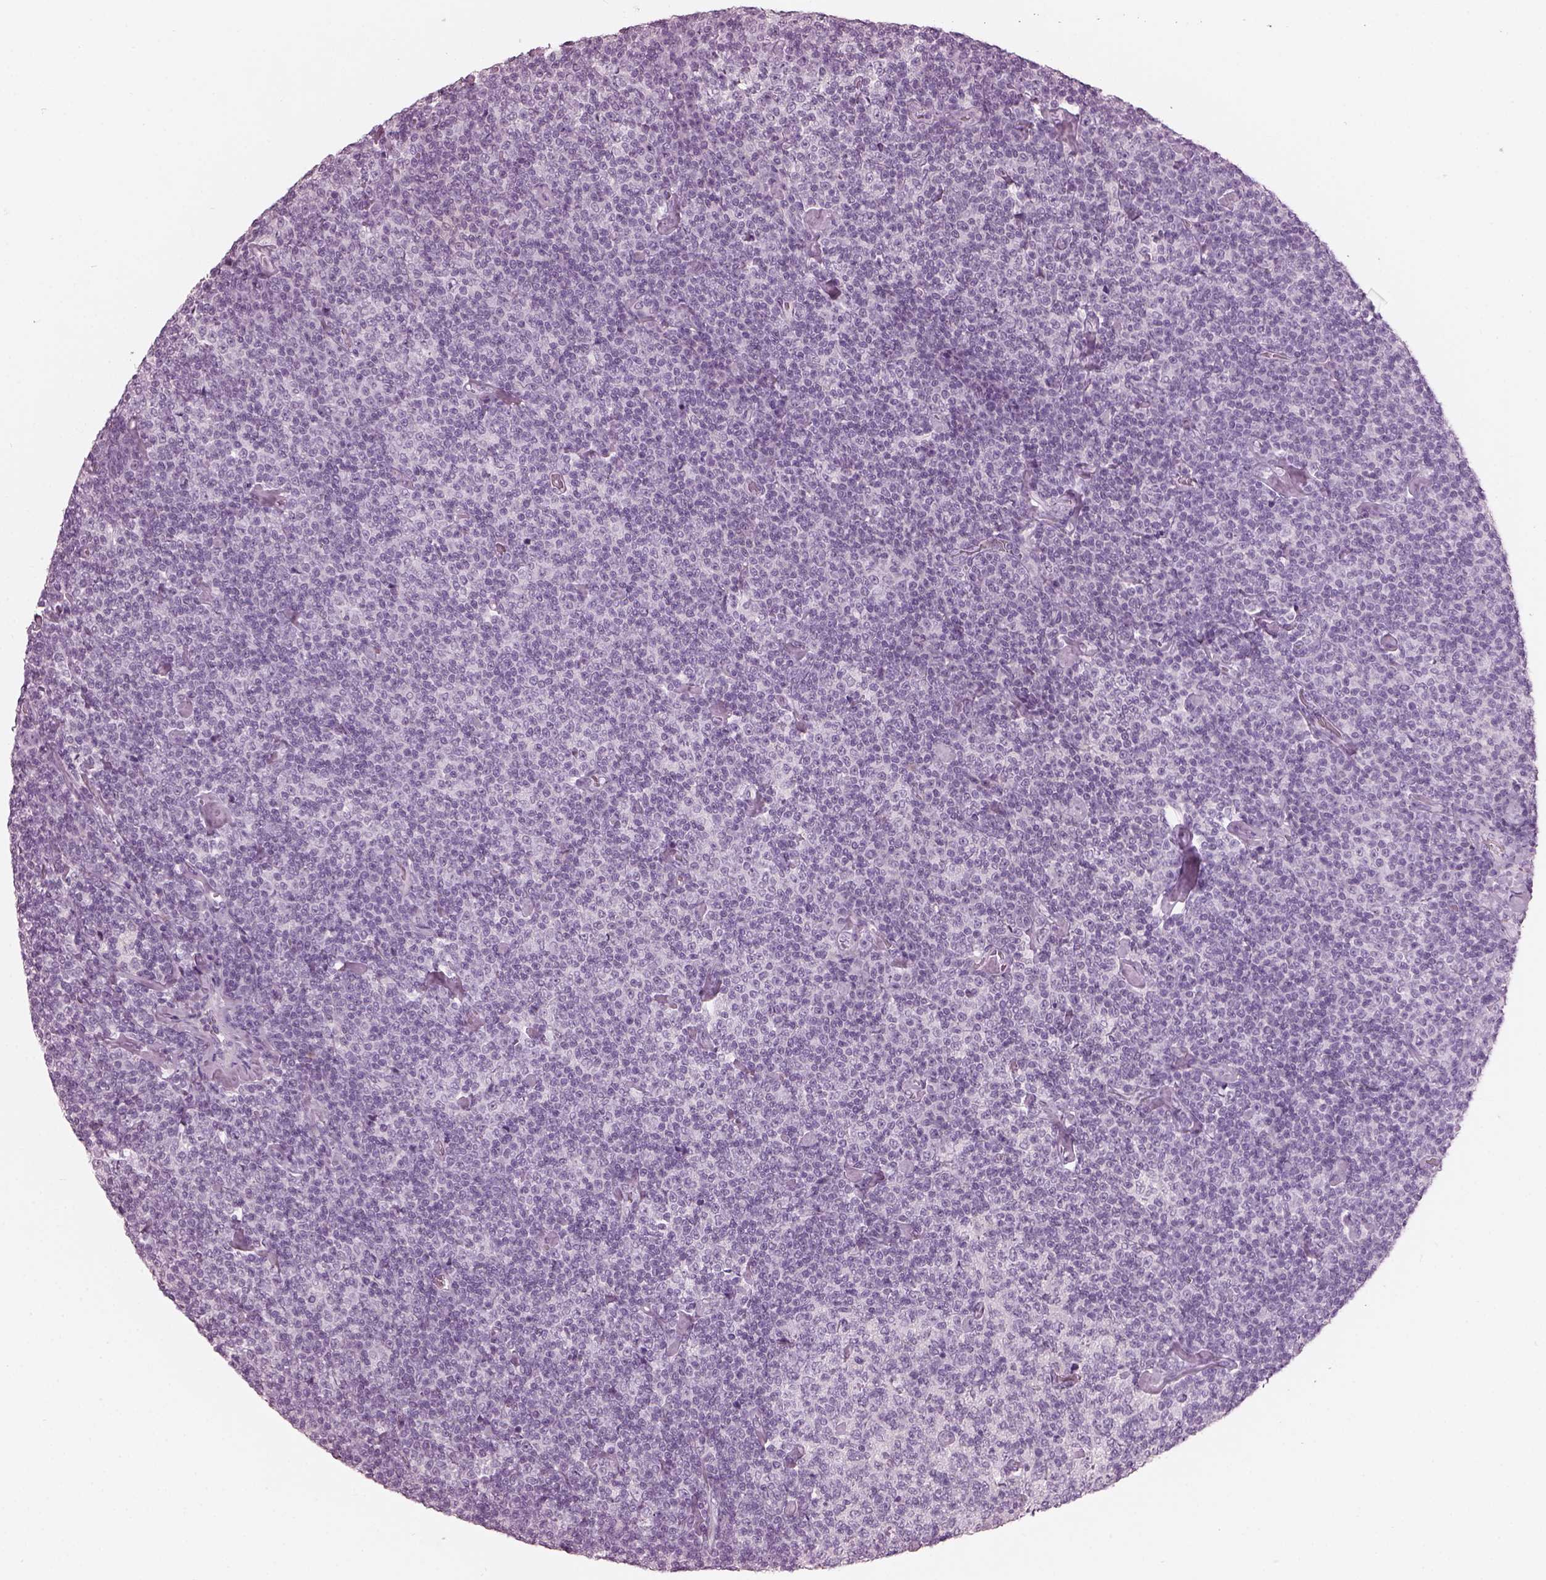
{"staining": {"intensity": "negative", "quantity": "none", "location": "none"}, "tissue": "lymphoma", "cell_type": "Tumor cells", "image_type": "cancer", "snomed": [{"axis": "morphology", "description": "Malignant lymphoma, non-Hodgkin's type, Low grade"}, {"axis": "topography", "description": "Lymph node"}], "caption": "High magnification brightfield microscopy of lymphoma stained with DAB (3,3'-diaminobenzidine) (brown) and counterstained with hematoxylin (blue): tumor cells show no significant positivity.", "gene": "HYDIN", "patient": {"sex": "male", "age": 81}}